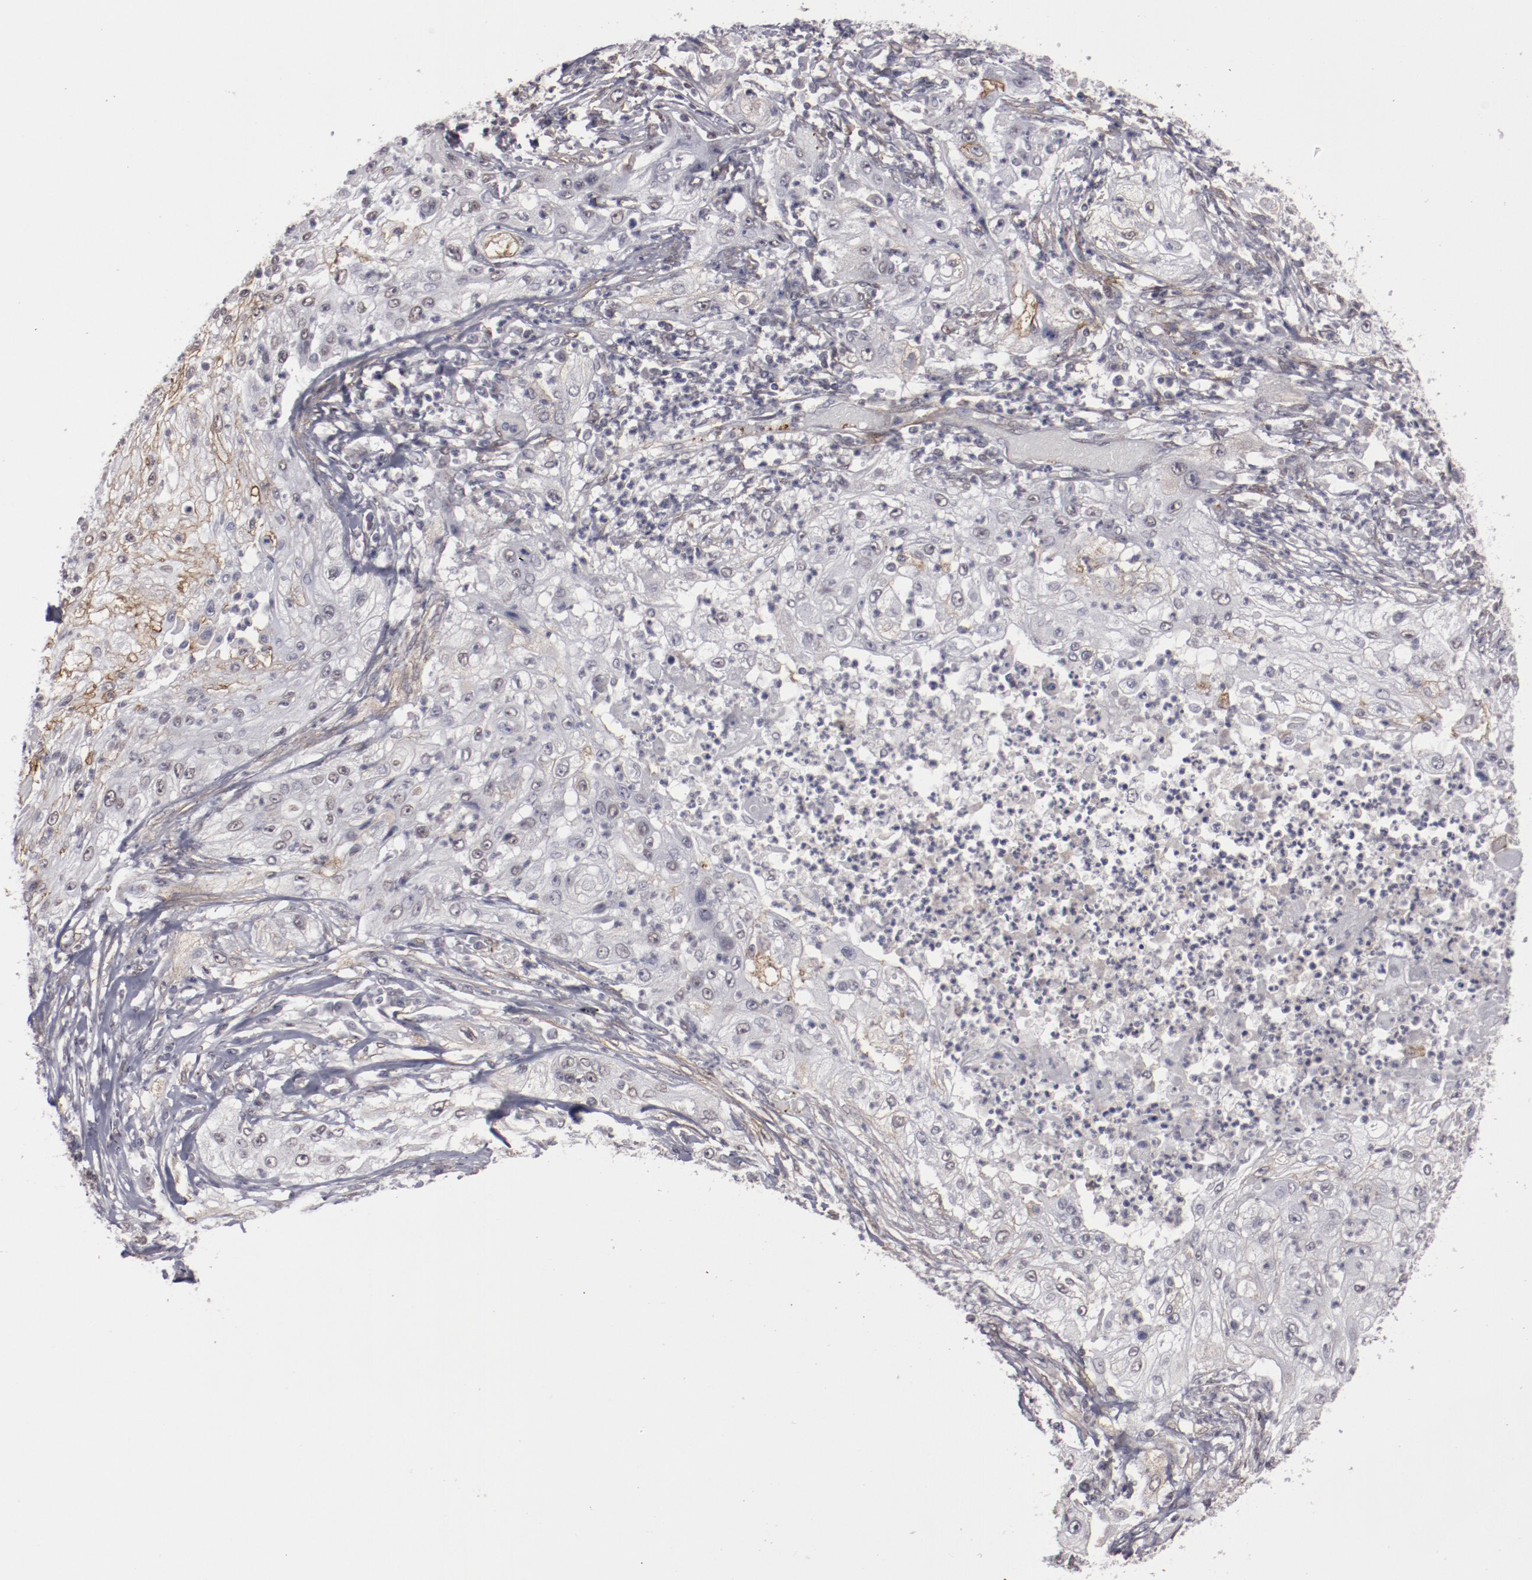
{"staining": {"intensity": "negative", "quantity": "none", "location": "none"}, "tissue": "lung cancer", "cell_type": "Tumor cells", "image_type": "cancer", "snomed": [{"axis": "morphology", "description": "Inflammation, NOS"}, {"axis": "morphology", "description": "Squamous cell carcinoma, NOS"}, {"axis": "topography", "description": "Lymph node"}, {"axis": "topography", "description": "Soft tissue"}, {"axis": "topography", "description": "Lung"}], "caption": "High power microscopy histopathology image of an IHC image of lung cancer, revealing no significant staining in tumor cells.", "gene": "LEF1", "patient": {"sex": "male", "age": 66}}